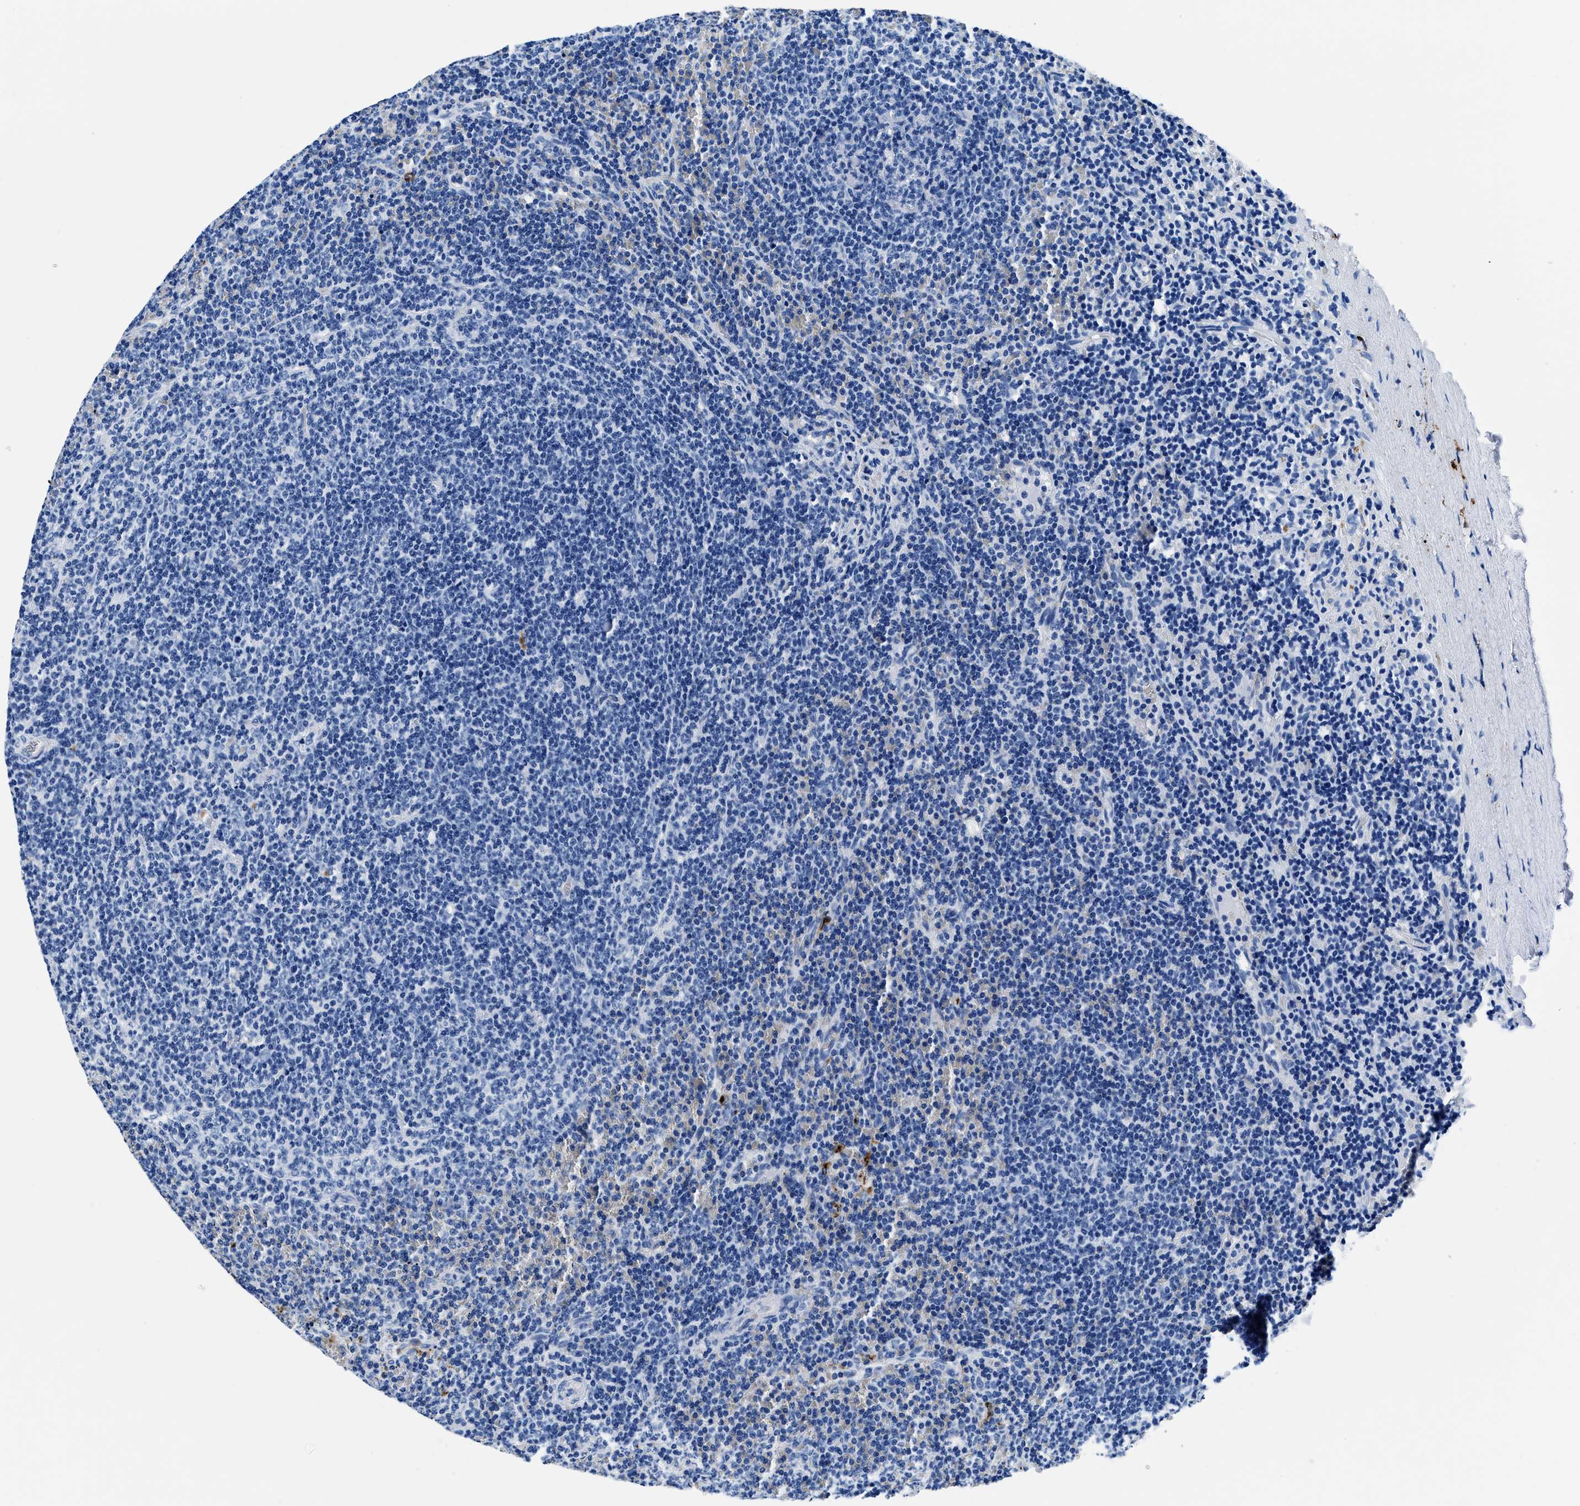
{"staining": {"intensity": "negative", "quantity": "none", "location": "none"}, "tissue": "lymphoma", "cell_type": "Tumor cells", "image_type": "cancer", "snomed": [{"axis": "morphology", "description": "Malignant lymphoma, non-Hodgkin's type, Low grade"}, {"axis": "topography", "description": "Spleen"}], "caption": "This is a image of immunohistochemistry staining of malignant lymphoma, non-Hodgkin's type (low-grade), which shows no positivity in tumor cells.", "gene": "OR14K1", "patient": {"sex": "female", "age": 50}}